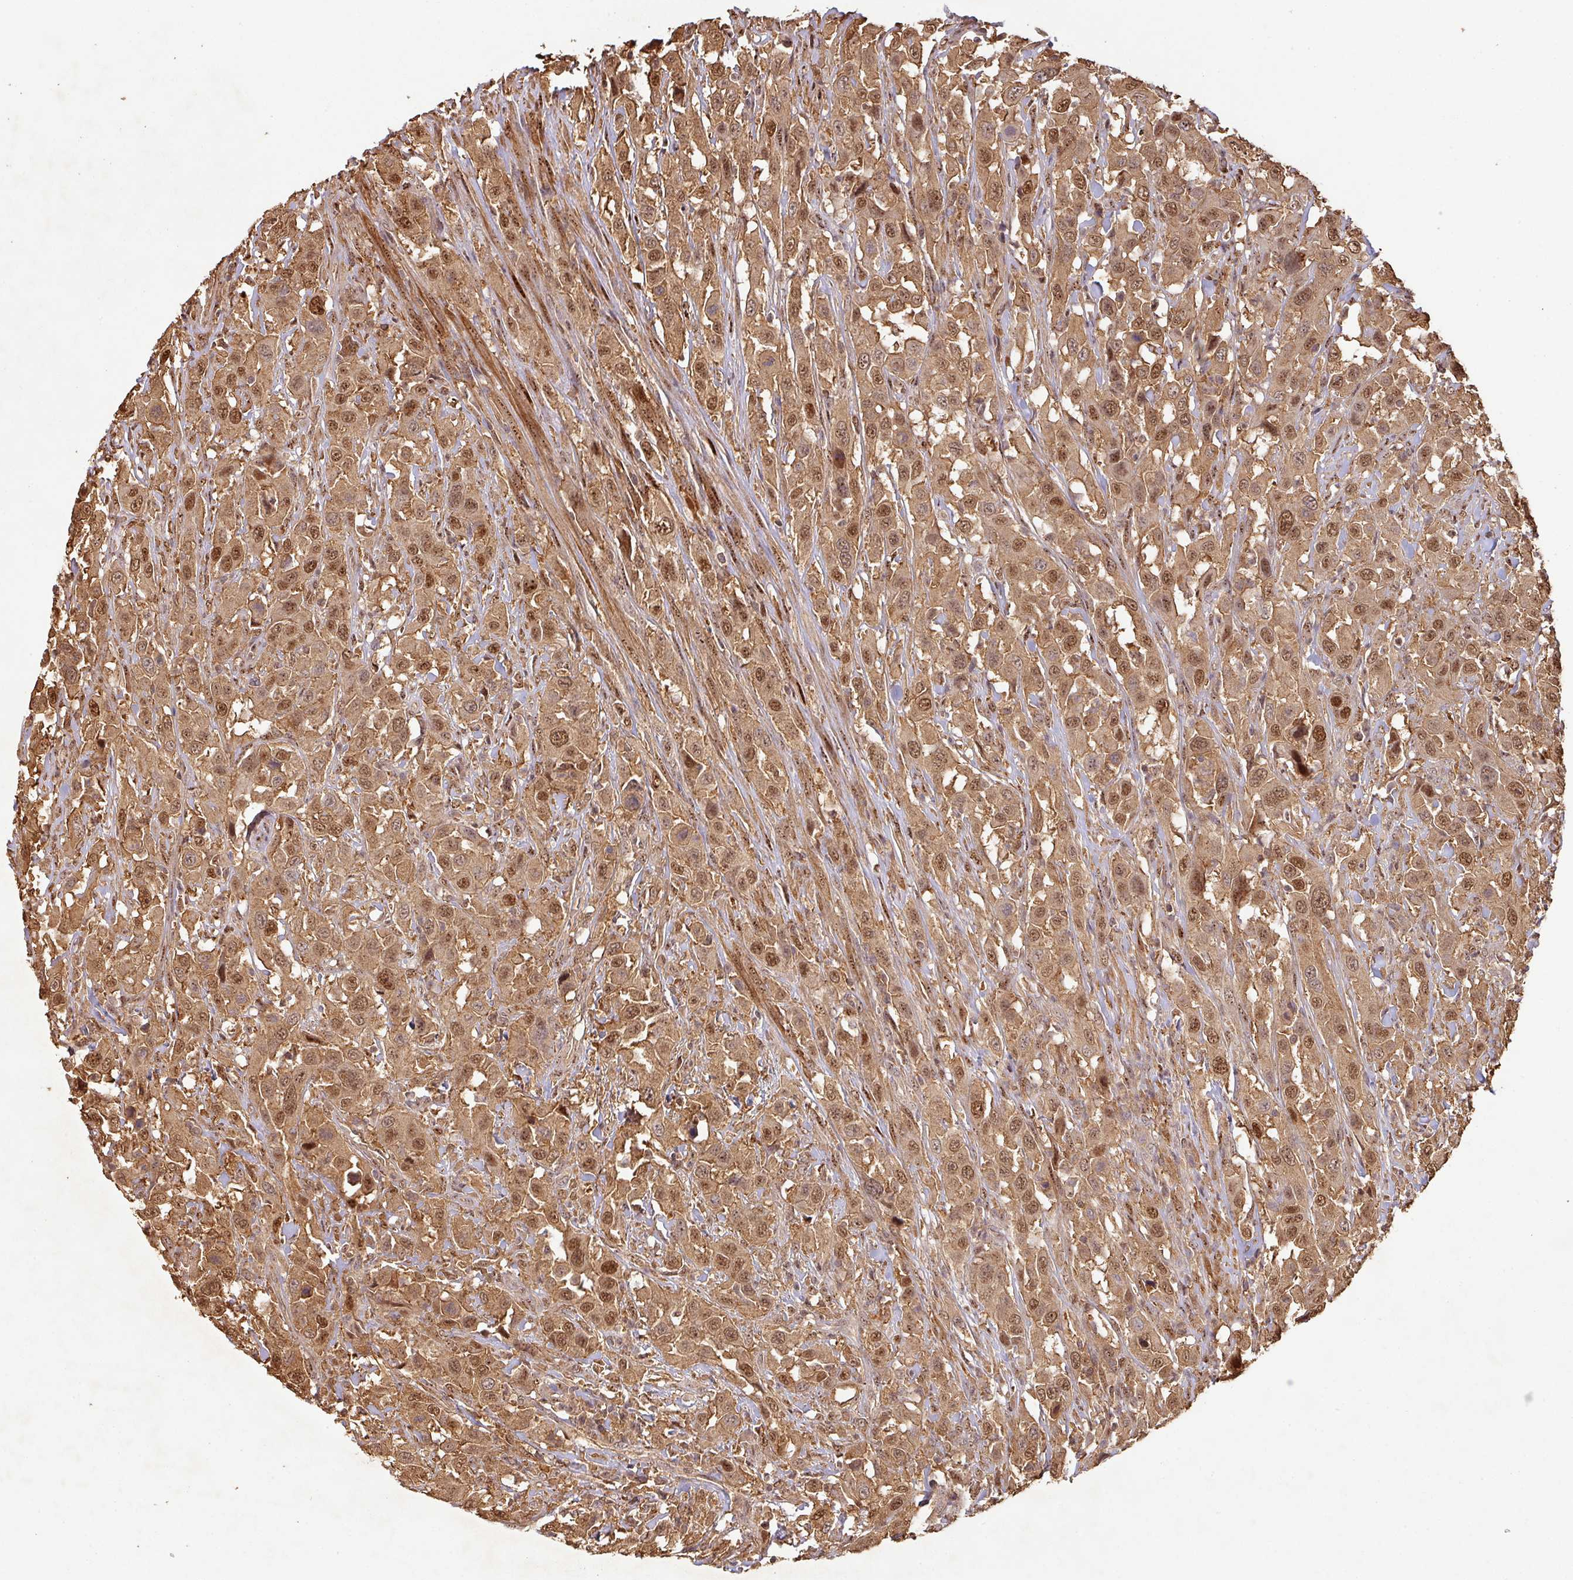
{"staining": {"intensity": "moderate", "quantity": ">75%", "location": "cytoplasmic/membranous,nuclear"}, "tissue": "urothelial cancer", "cell_type": "Tumor cells", "image_type": "cancer", "snomed": [{"axis": "morphology", "description": "Urothelial carcinoma, High grade"}, {"axis": "topography", "description": "Urinary bladder"}], "caption": "Urothelial cancer stained with DAB (3,3'-diaminobenzidine) IHC reveals medium levels of moderate cytoplasmic/membranous and nuclear staining in about >75% of tumor cells.", "gene": "ZNF322", "patient": {"sex": "male", "age": 61}}